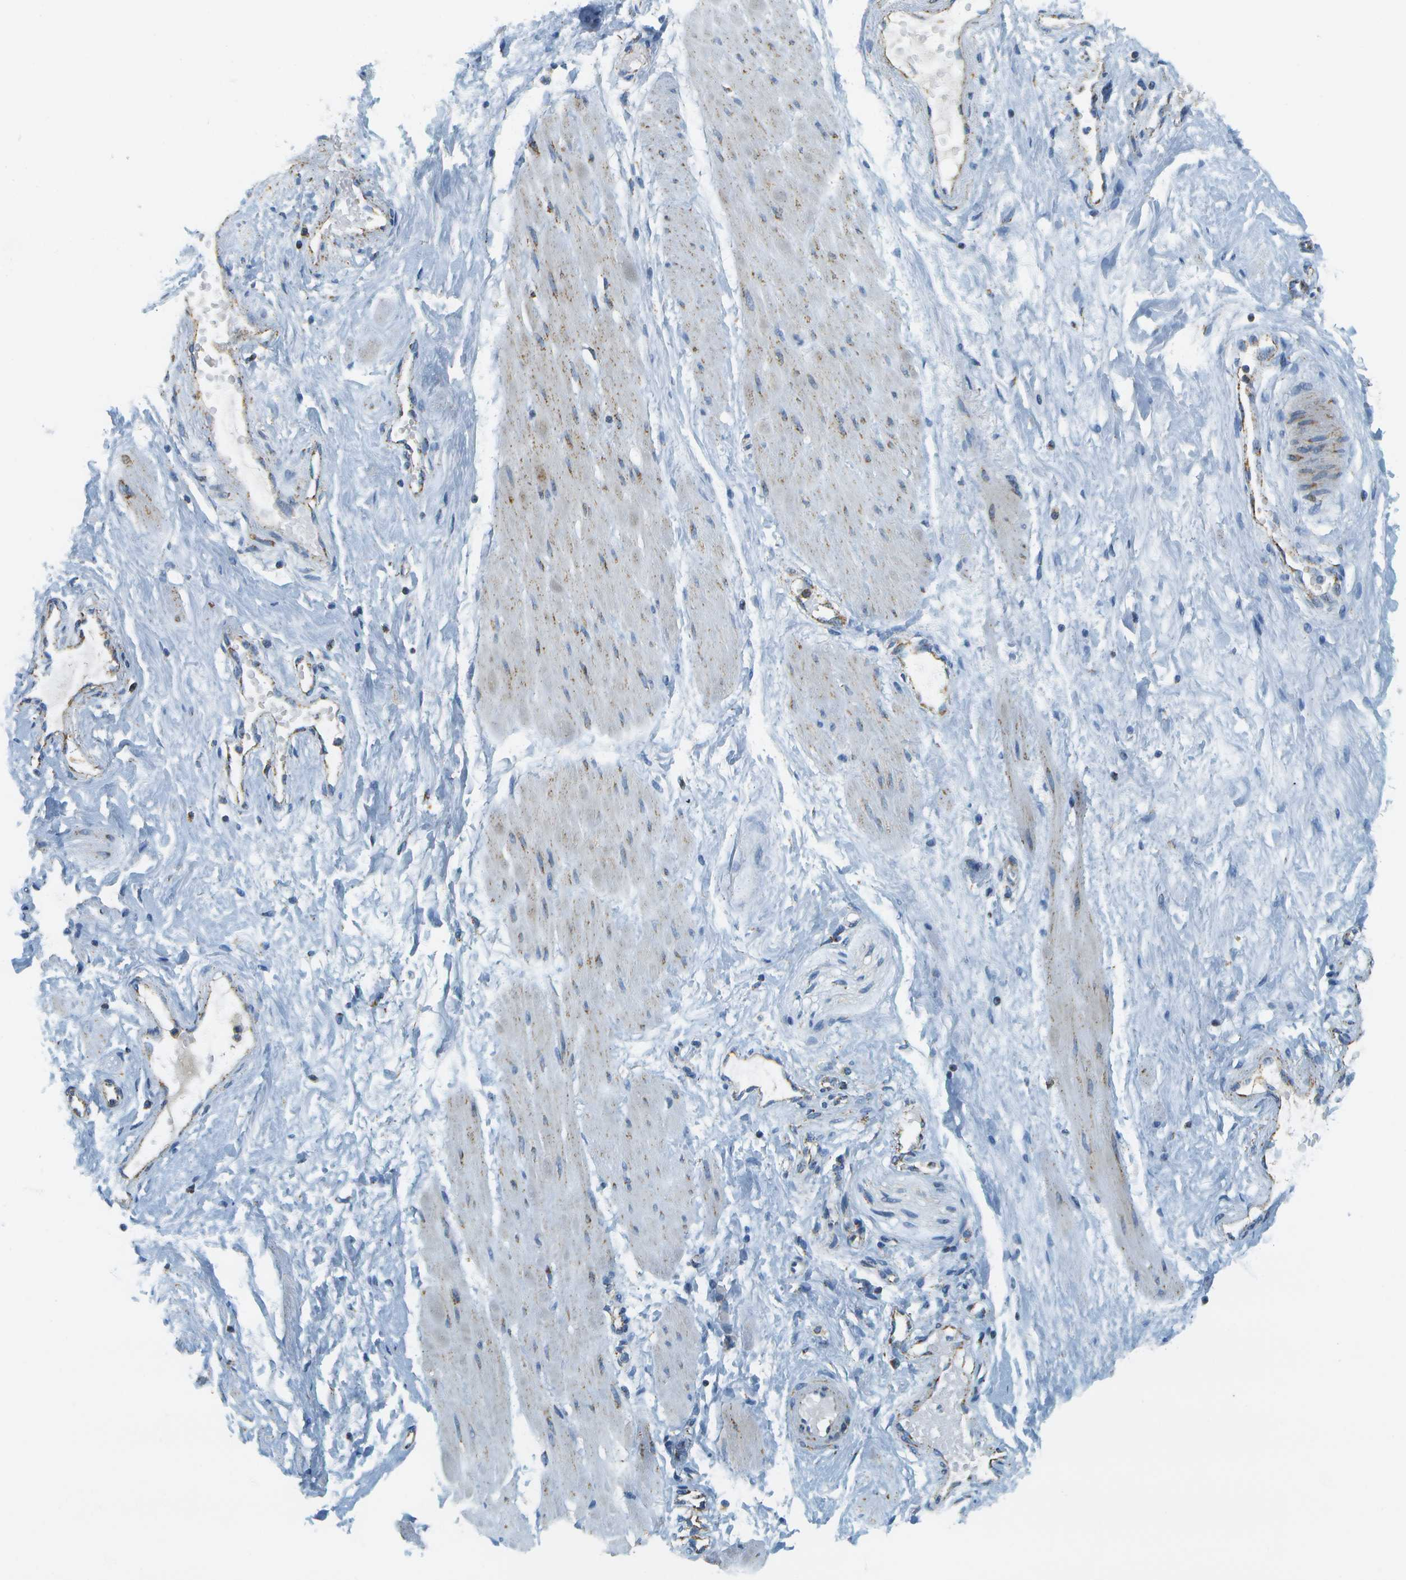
{"staining": {"intensity": "negative", "quantity": "none", "location": "none"}, "tissue": "adipose tissue", "cell_type": "Adipocytes", "image_type": "normal", "snomed": [{"axis": "morphology", "description": "Normal tissue, NOS"}, {"axis": "topography", "description": "Soft tissue"}, {"axis": "topography", "description": "Vascular tissue"}], "caption": "High magnification brightfield microscopy of normal adipose tissue stained with DAB (brown) and counterstained with hematoxylin (blue): adipocytes show no significant positivity. The staining is performed using DAB brown chromogen with nuclei counter-stained in using hematoxylin.", "gene": "HLCS", "patient": {"sex": "female", "age": 35}}